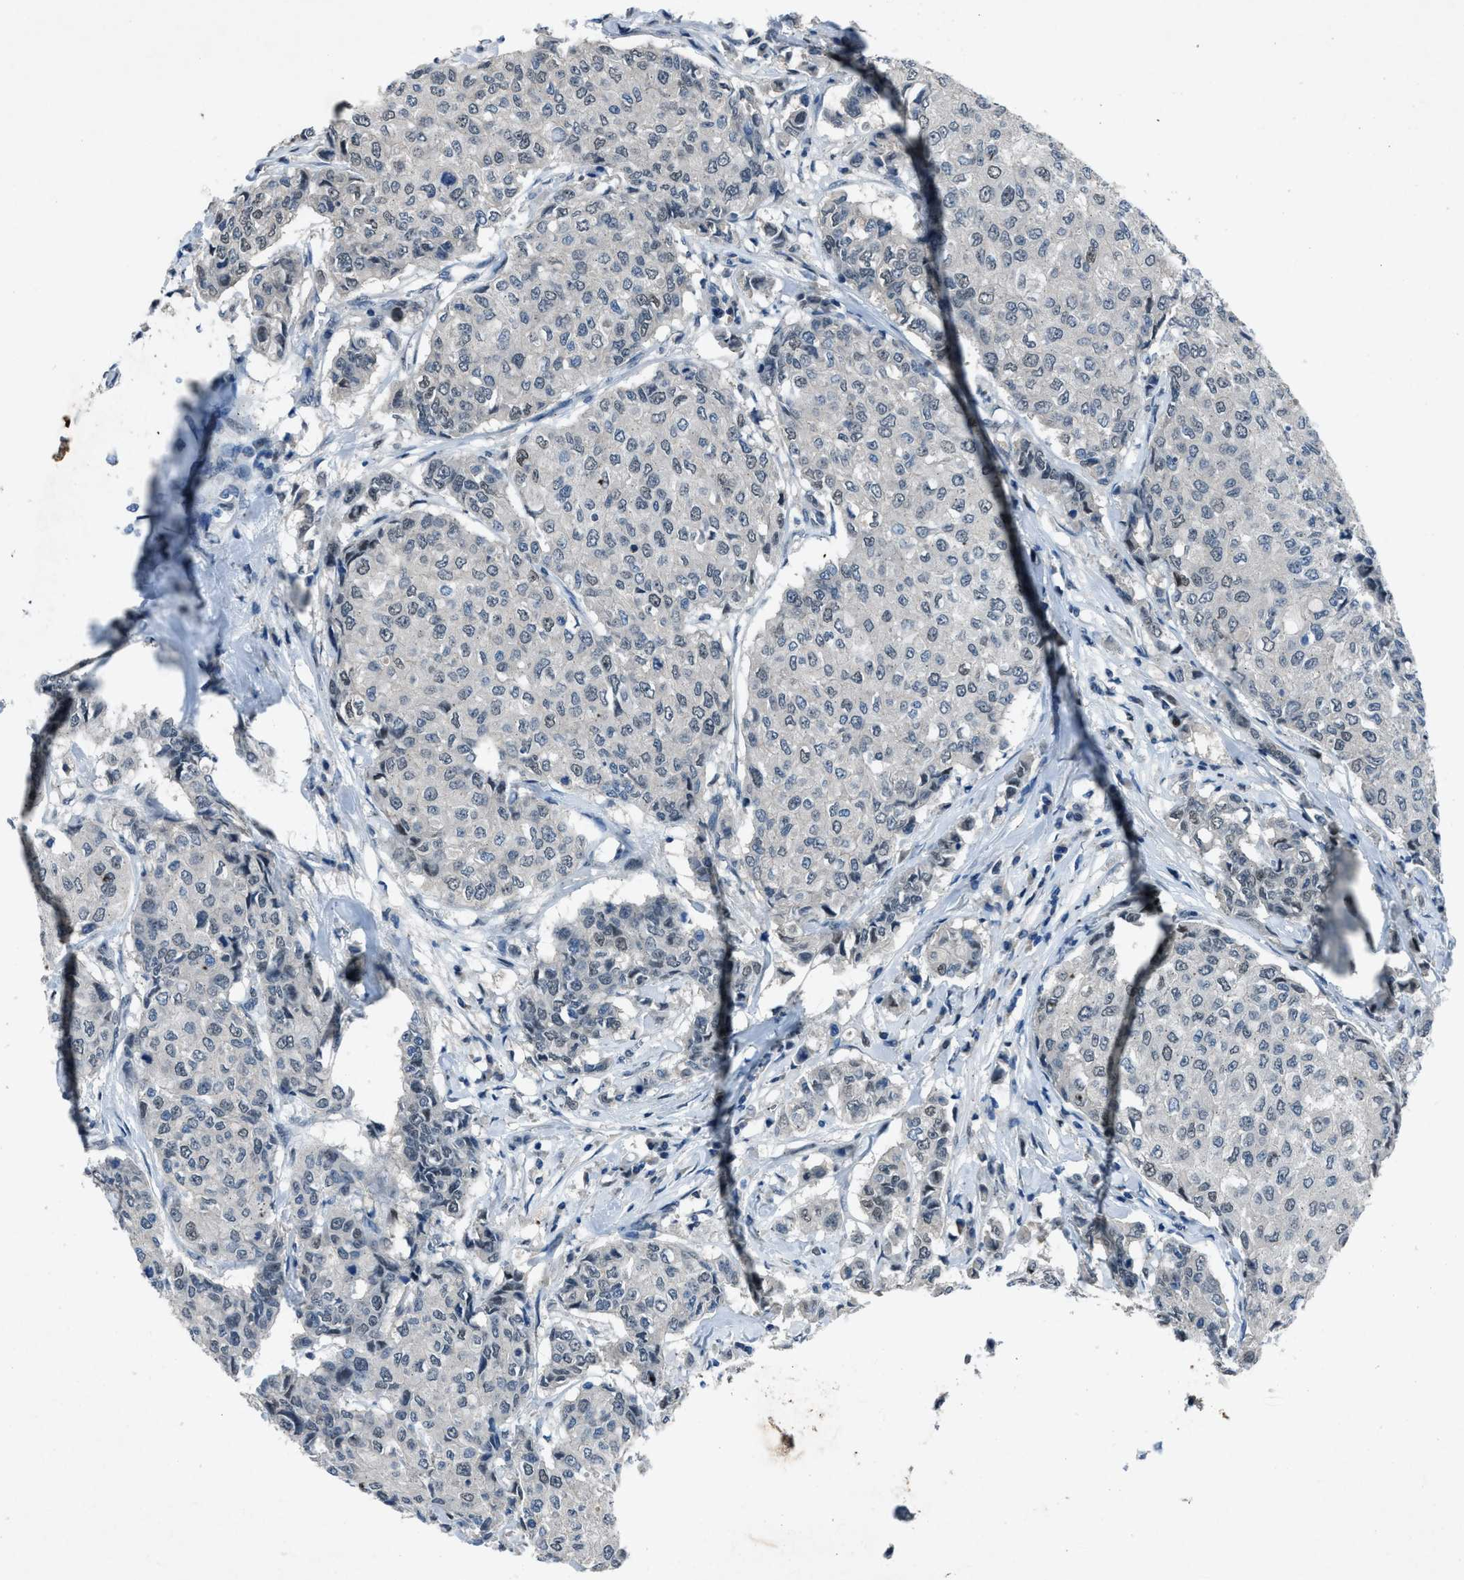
{"staining": {"intensity": "weak", "quantity": "25%-75%", "location": "nuclear"}, "tissue": "breast cancer", "cell_type": "Tumor cells", "image_type": "cancer", "snomed": [{"axis": "morphology", "description": "Duct carcinoma"}, {"axis": "topography", "description": "Breast"}], "caption": "A low amount of weak nuclear expression is appreciated in approximately 25%-75% of tumor cells in breast cancer tissue.", "gene": "DUSP19", "patient": {"sex": "female", "age": 27}}